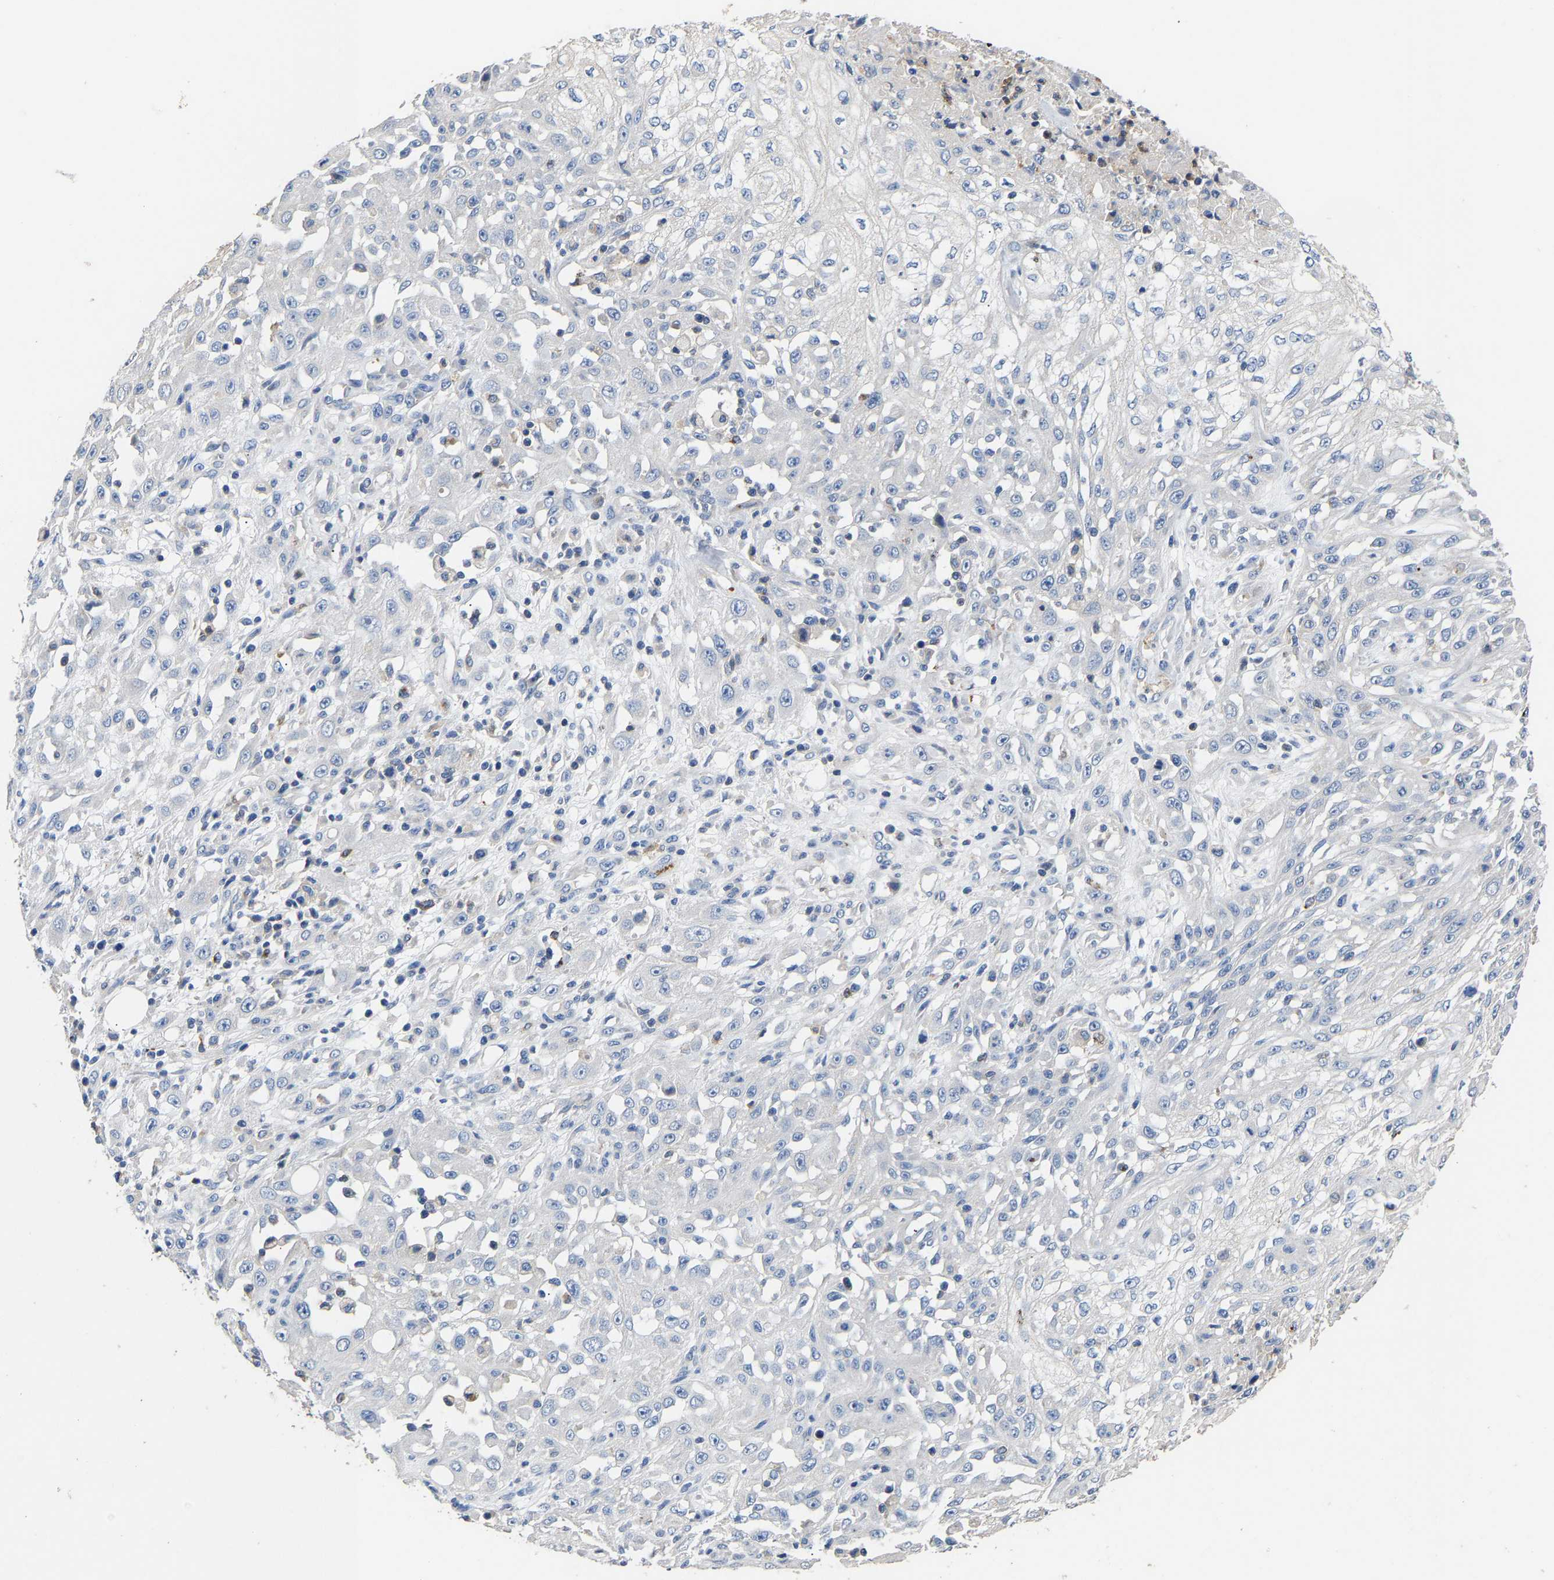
{"staining": {"intensity": "negative", "quantity": "none", "location": "none"}, "tissue": "skin cancer", "cell_type": "Tumor cells", "image_type": "cancer", "snomed": [{"axis": "morphology", "description": "Squamous cell carcinoma, NOS"}, {"axis": "morphology", "description": "Squamous cell carcinoma, metastatic, NOS"}, {"axis": "topography", "description": "Skin"}, {"axis": "topography", "description": "Lymph node"}], "caption": "DAB (3,3'-diaminobenzidine) immunohistochemical staining of human skin cancer shows no significant positivity in tumor cells.", "gene": "CCDC171", "patient": {"sex": "male", "age": 75}}